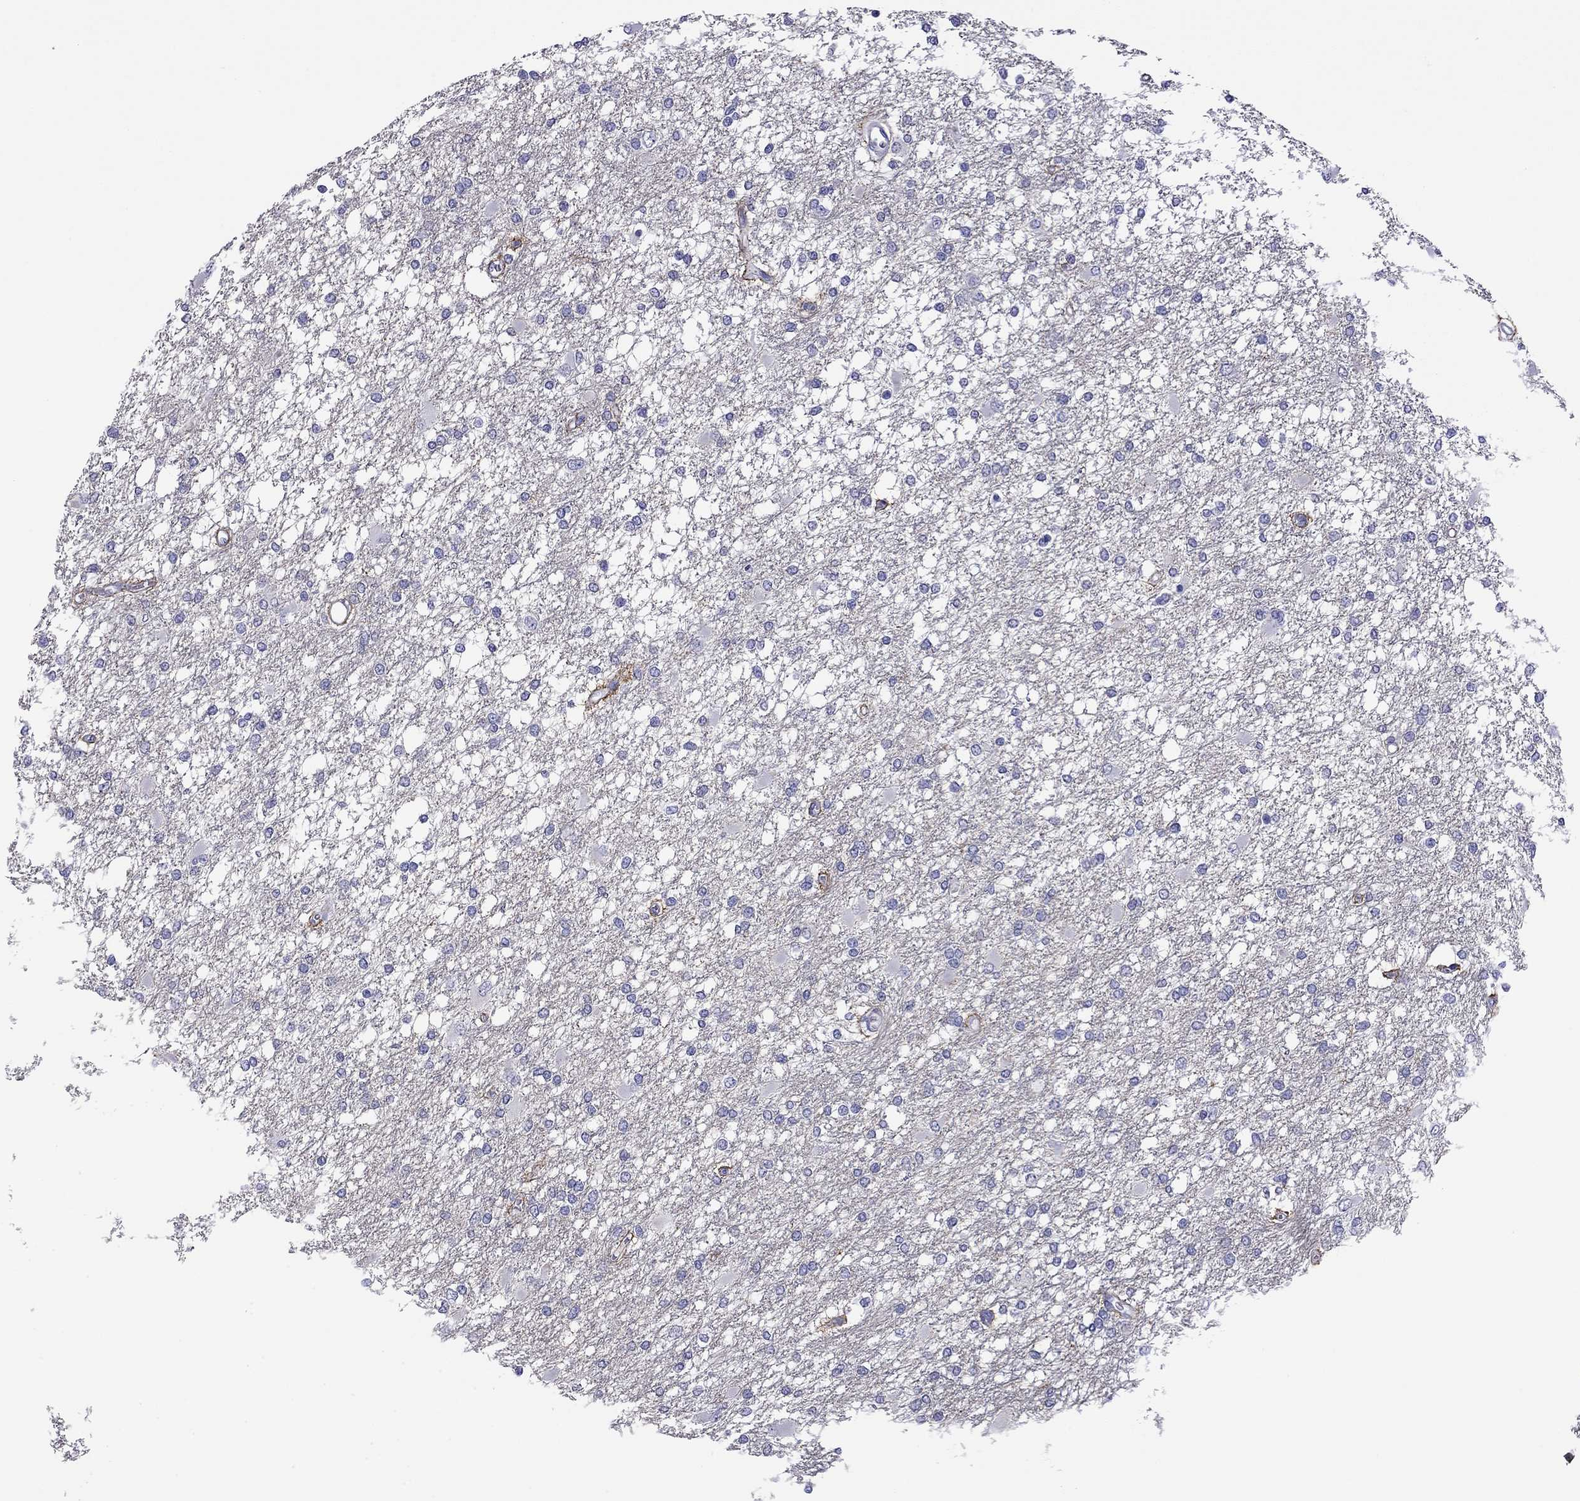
{"staining": {"intensity": "negative", "quantity": "none", "location": "none"}, "tissue": "glioma", "cell_type": "Tumor cells", "image_type": "cancer", "snomed": [{"axis": "morphology", "description": "Glioma, malignant, High grade"}, {"axis": "topography", "description": "Cerebral cortex"}], "caption": "The immunohistochemistry (IHC) histopathology image has no significant staining in tumor cells of glioma tissue.", "gene": "KIAA2012", "patient": {"sex": "male", "age": 79}}